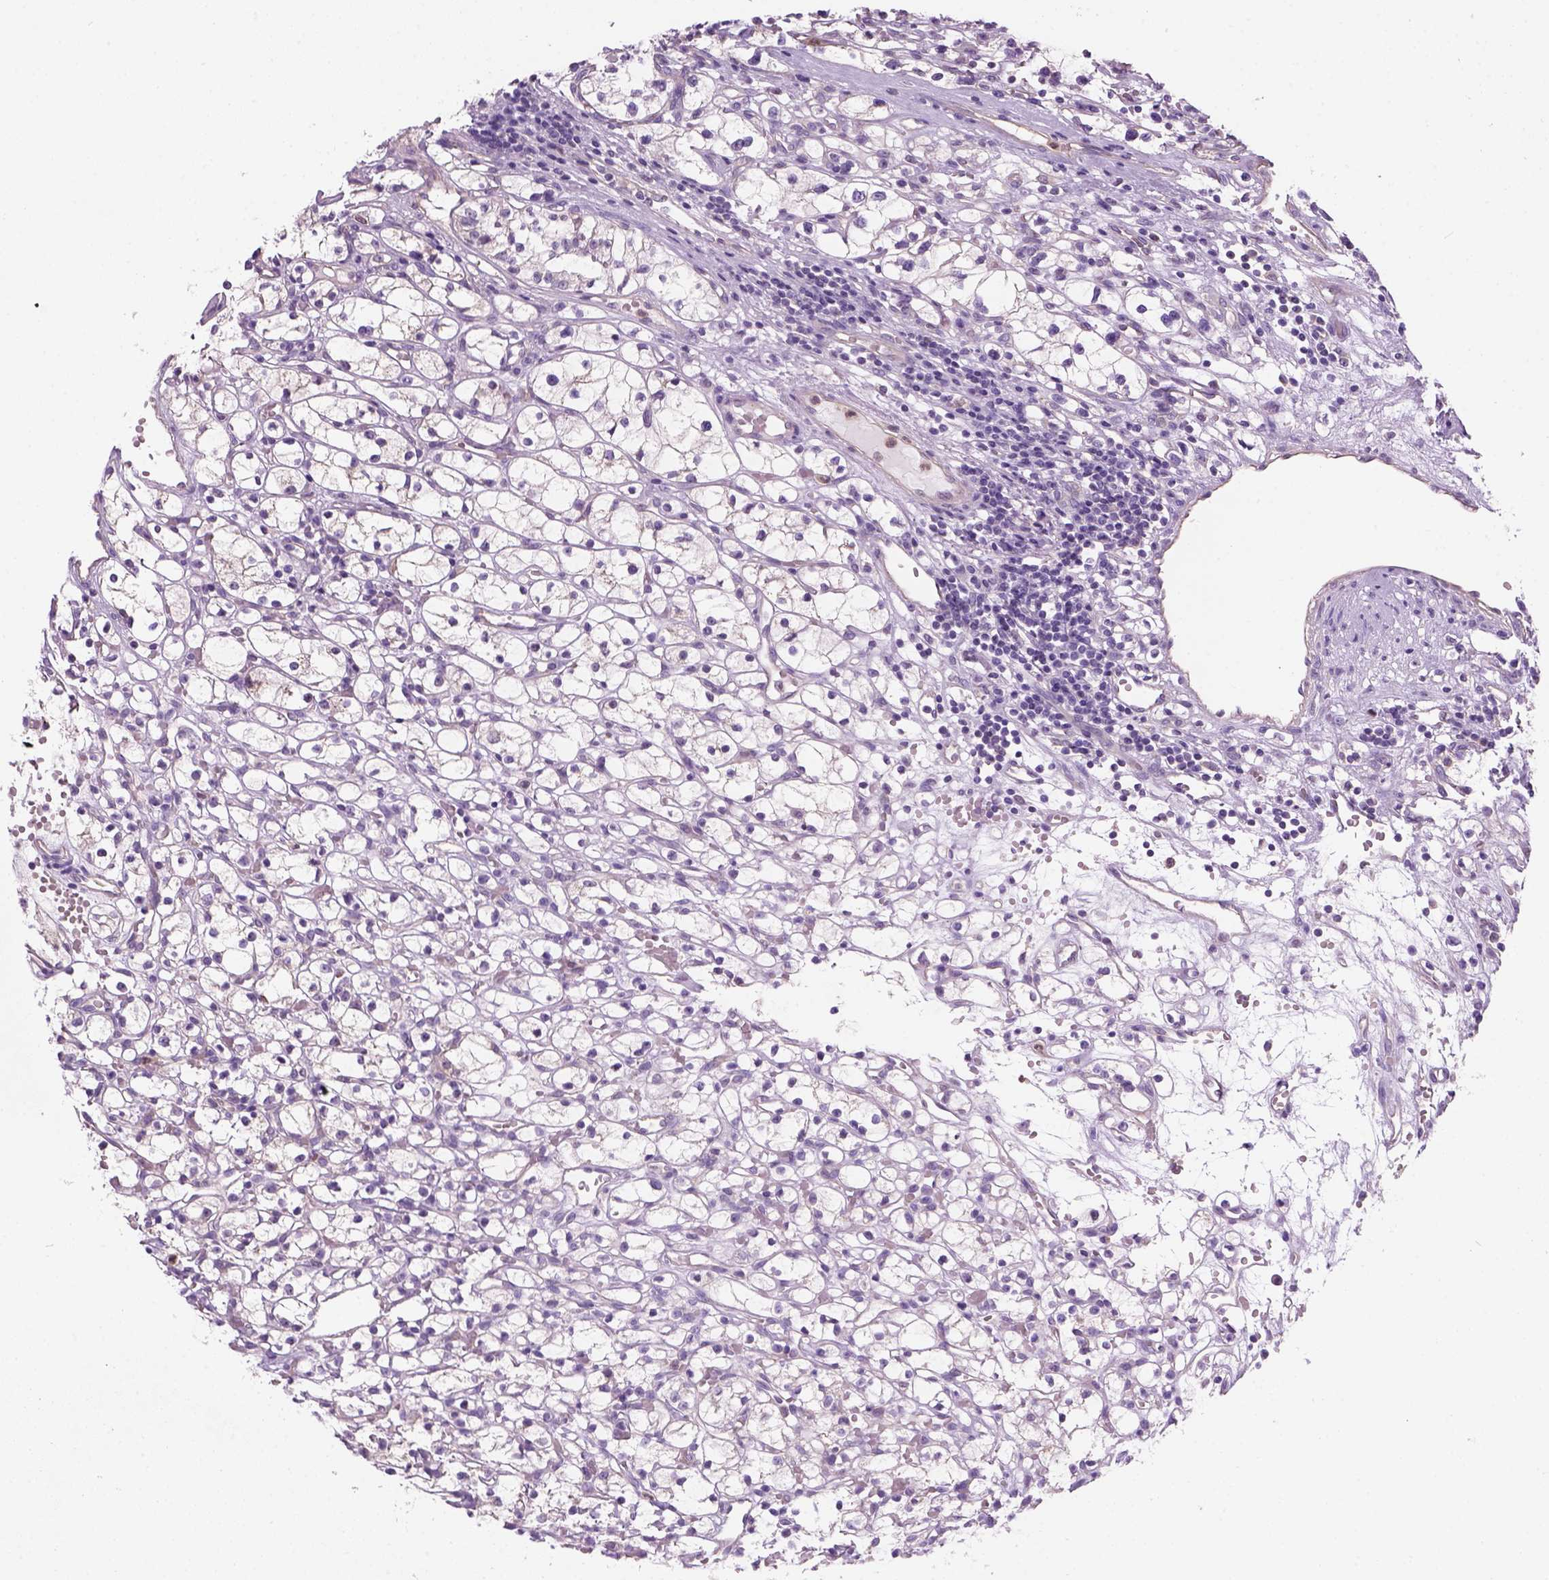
{"staining": {"intensity": "negative", "quantity": "none", "location": "none"}, "tissue": "renal cancer", "cell_type": "Tumor cells", "image_type": "cancer", "snomed": [{"axis": "morphology", "description": "Adenocarcinoma, NOS"}, {"axis": "topography", "description": "Kidney"}], "caption": "Protein analysis of adenocarcinoma (renal) demonstrates no significant positivity in tumor cells.", "gene": "CD84", "patient": {"sex": "female", "age": 59}}